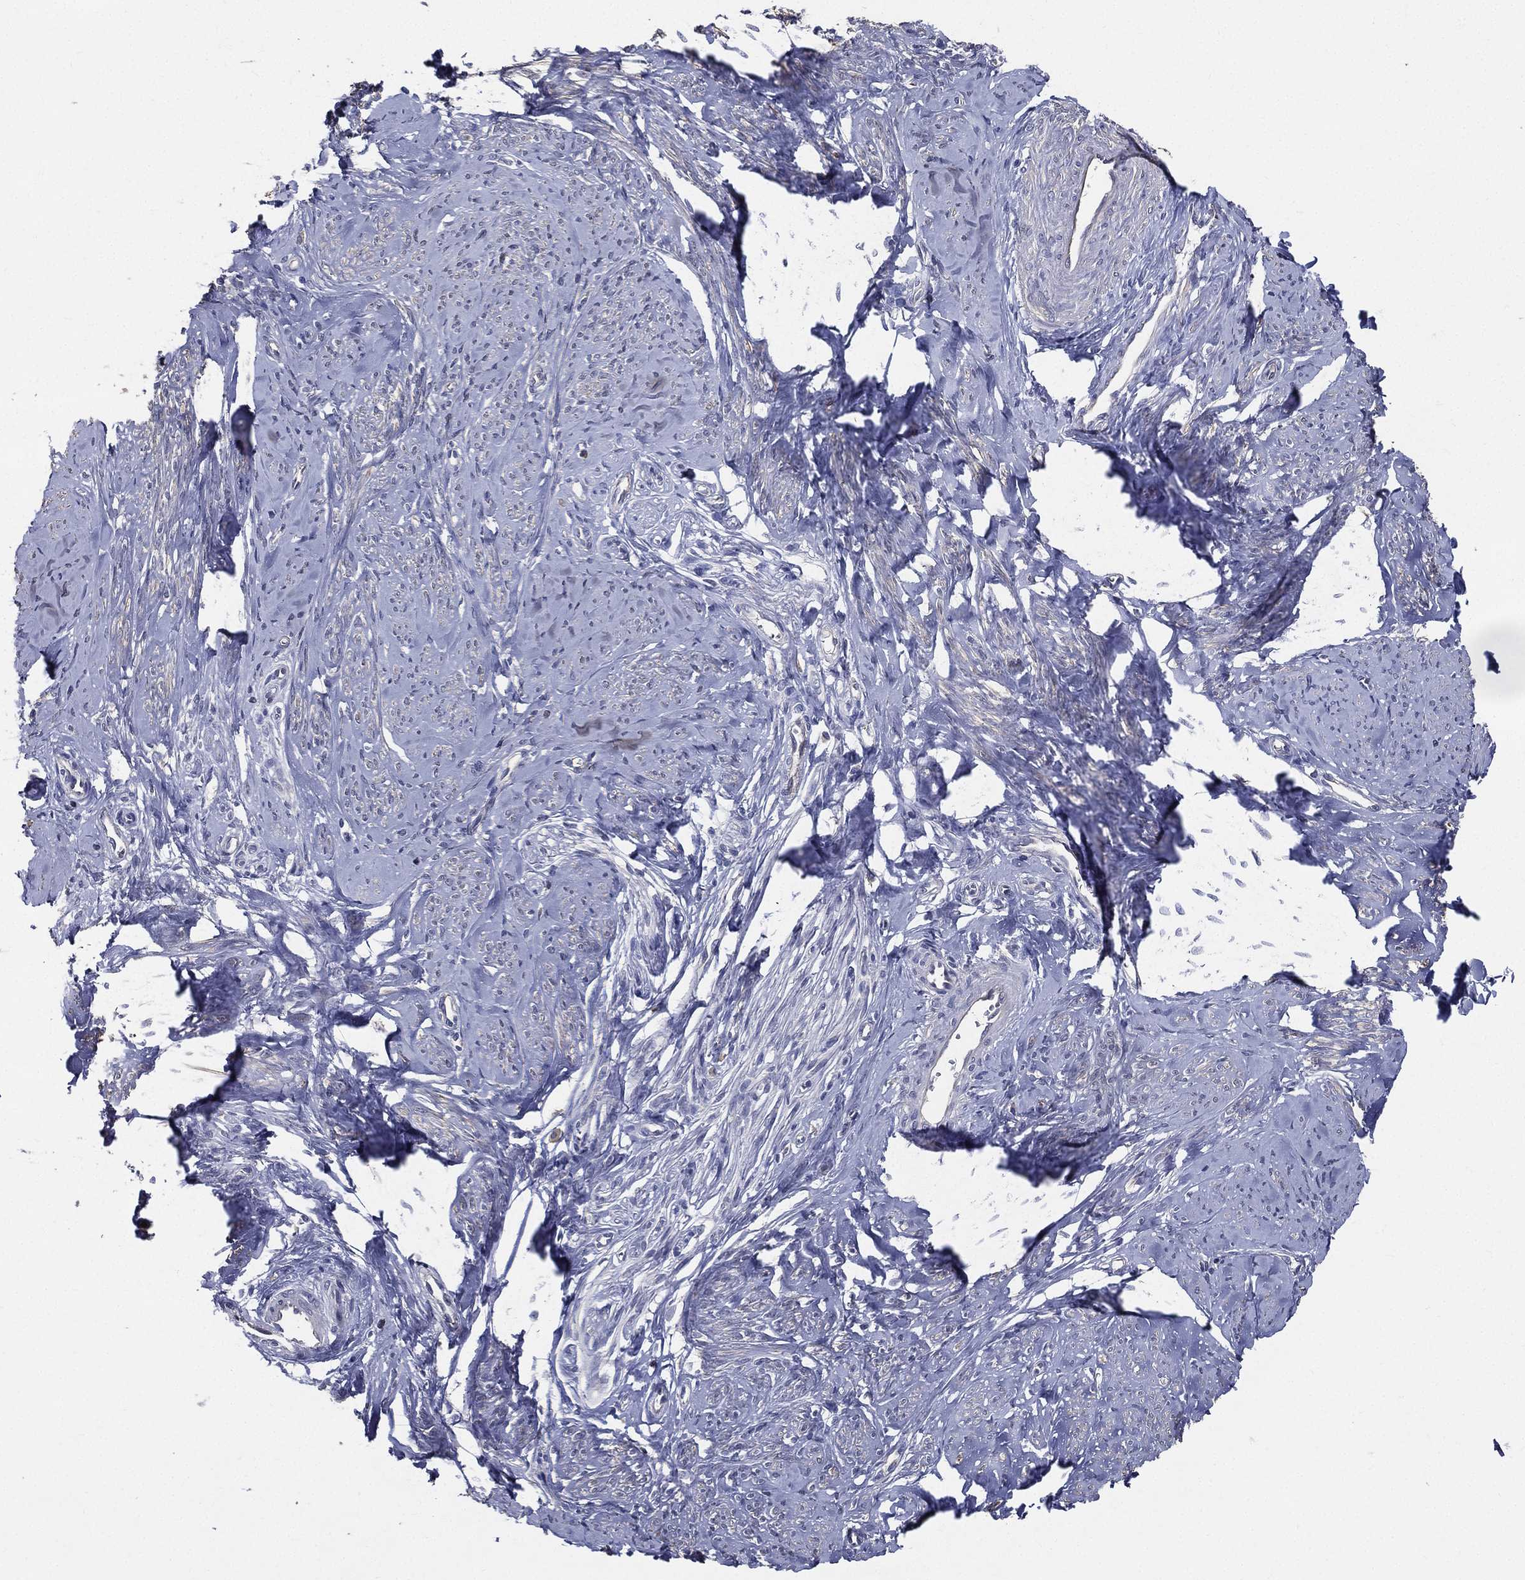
{"staining": {"intensity": "negative", "quantity": "none", "location": "none"}, "tissue": "smooth muscle", "cell_type": "Smooth muscle cells", "image_type": "normal", "snomed": [{"axis": "morphology", "description": "Normal tissue, NOS"}, {"axis": "topography", "description": "Smooth muscle"}], "caption": "Protein analysis of unremarkable smooth muscle shows no significant expression in smooth muscle cells.", "gene": "SERPINB2", "patient": {"sex": "female", "age": 48}}